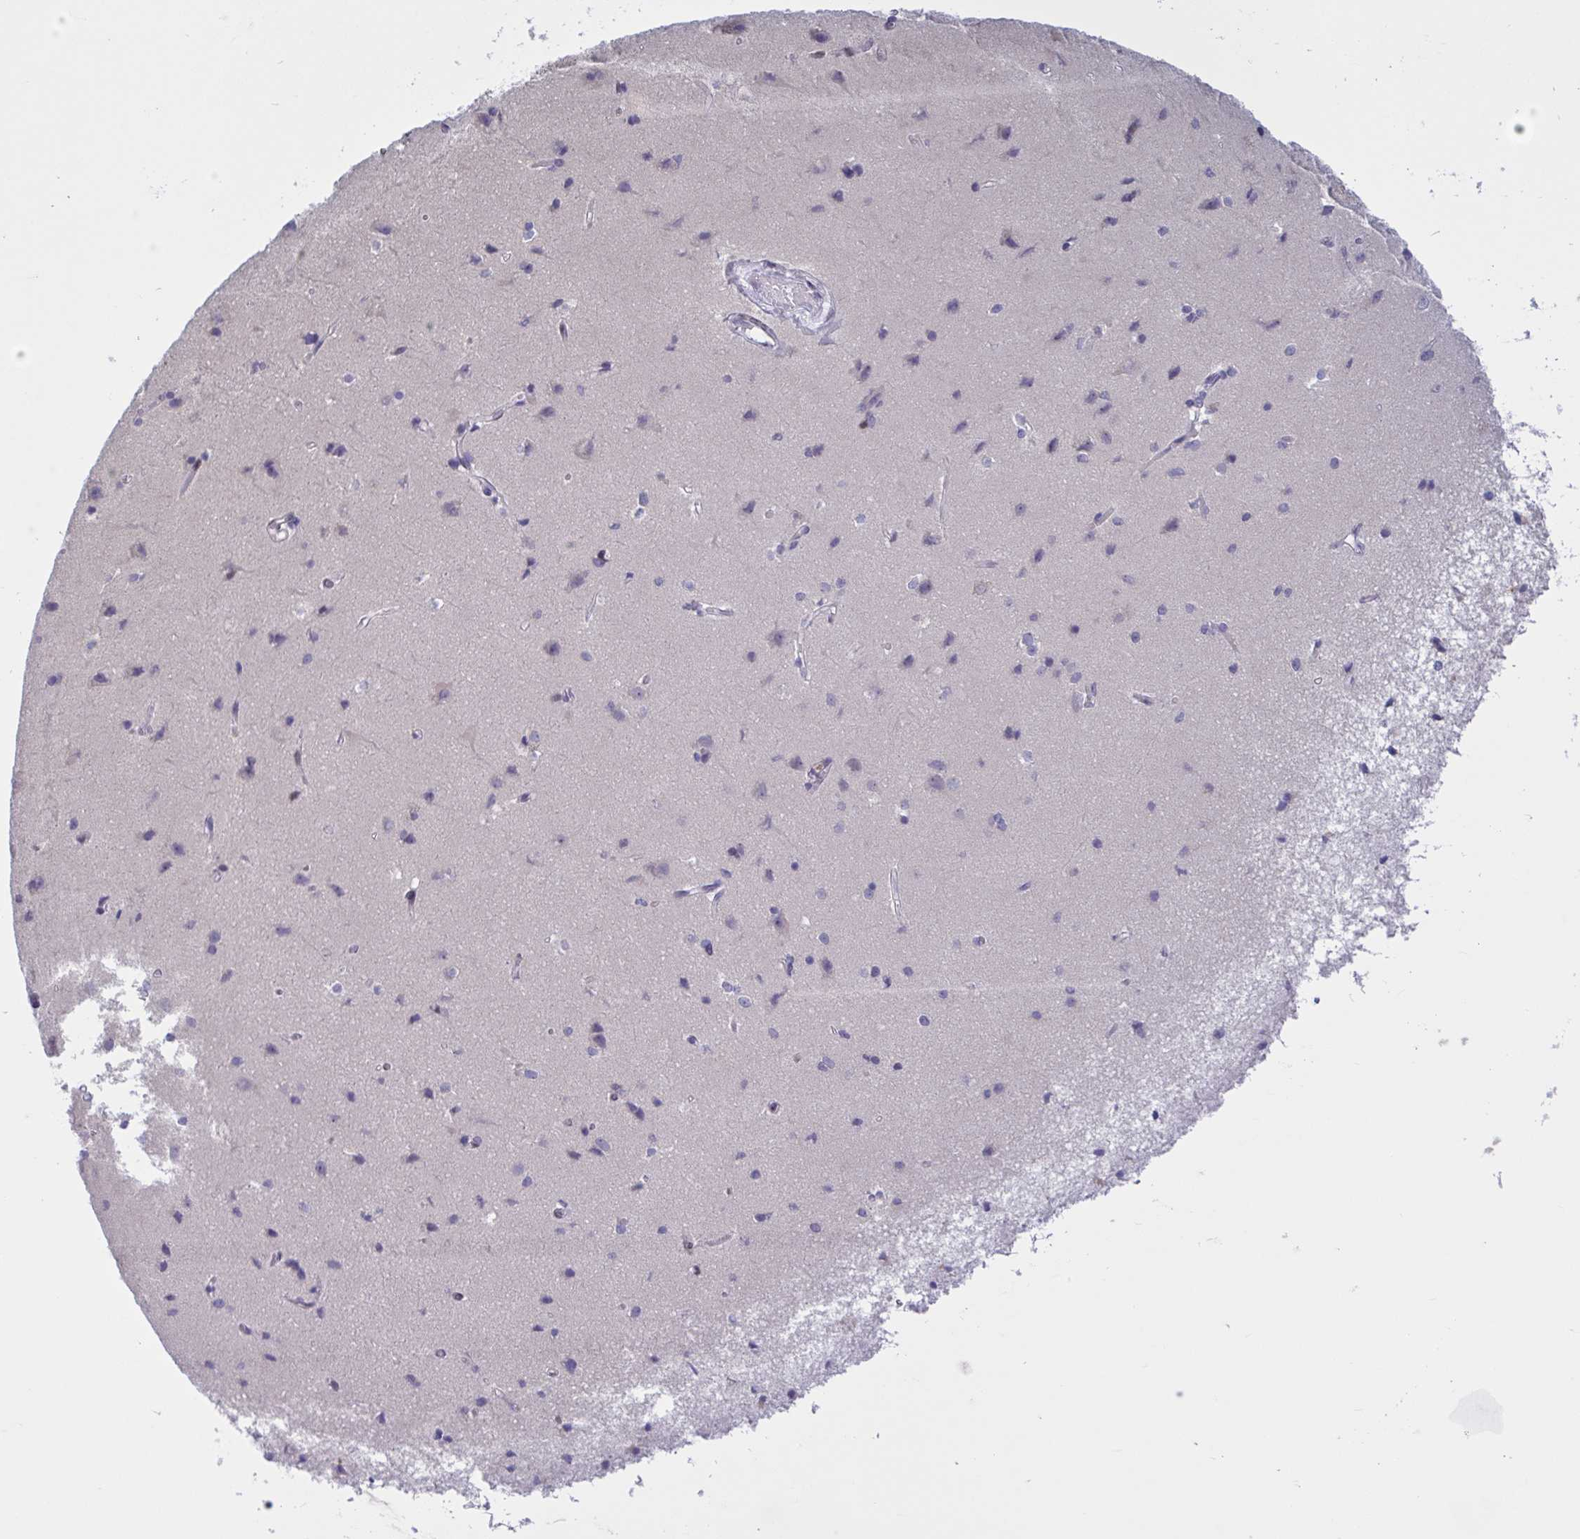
{"staining": {"intensity": "negative", "quantity": "none", "location": "none"}, "tissue": "cerebral cortex", "cell_type": "Endothelial cells", "image_type": "normal", "snomed": [{"axis": "morphology", "description": "Normal tissue, NOS"}, {"axis": "topography", "description": "Cerebral cortex"}], "caption": "Immunohistochemistry (IHC) photomicrograph of benign cerebral cortex stained for a protein (brown), which exhibits no positivity in endothelial cells.", "gene": "RBL1", "patient": {"sex": "male", "age": 37}}